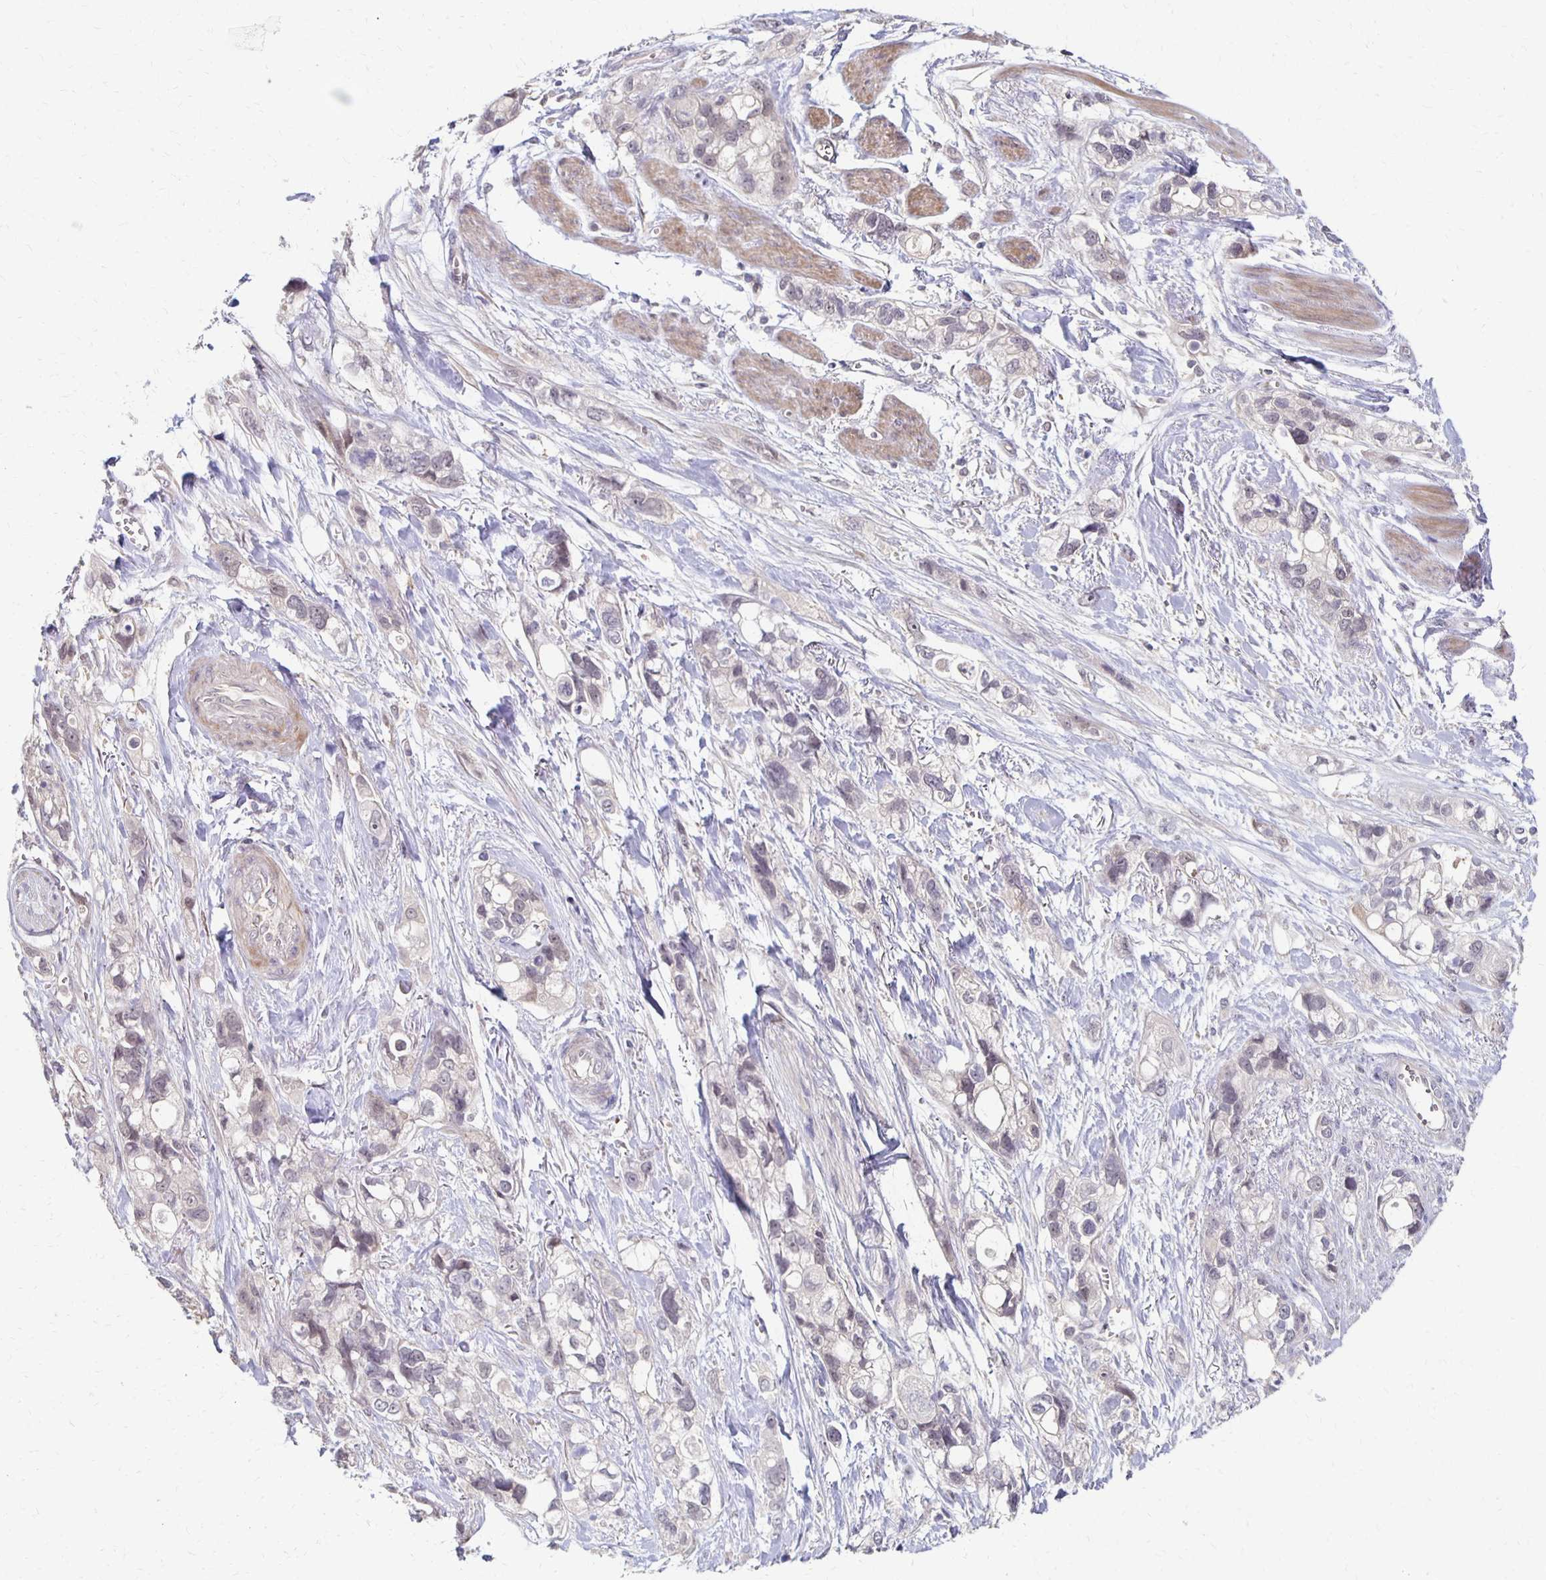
{"staining": {"intensity": "negative", "quantity": "none", "location": "none"}, "tissue": "stomach cancer", "cell_type": "Tumor cells", "image_type": "cancer", "snomed": [{"axis": "morphology", "description": "Adenocarcinoma, NOS"}, {"axis": "topography", "description": "Stomach, upper"}], "caption": "High magnification brightfield microscopy of stomach cancer (adenocarcinoma) stained with DAB (brown) and counterstained with hematoxylin (blue): tumor cells show no significant expression. (Brightfield microscopy of DAB immunohistochemistry (IHC) at high magnification).", "gene": "PRKCB", "patient": {"sex": "female", "age": 81}}